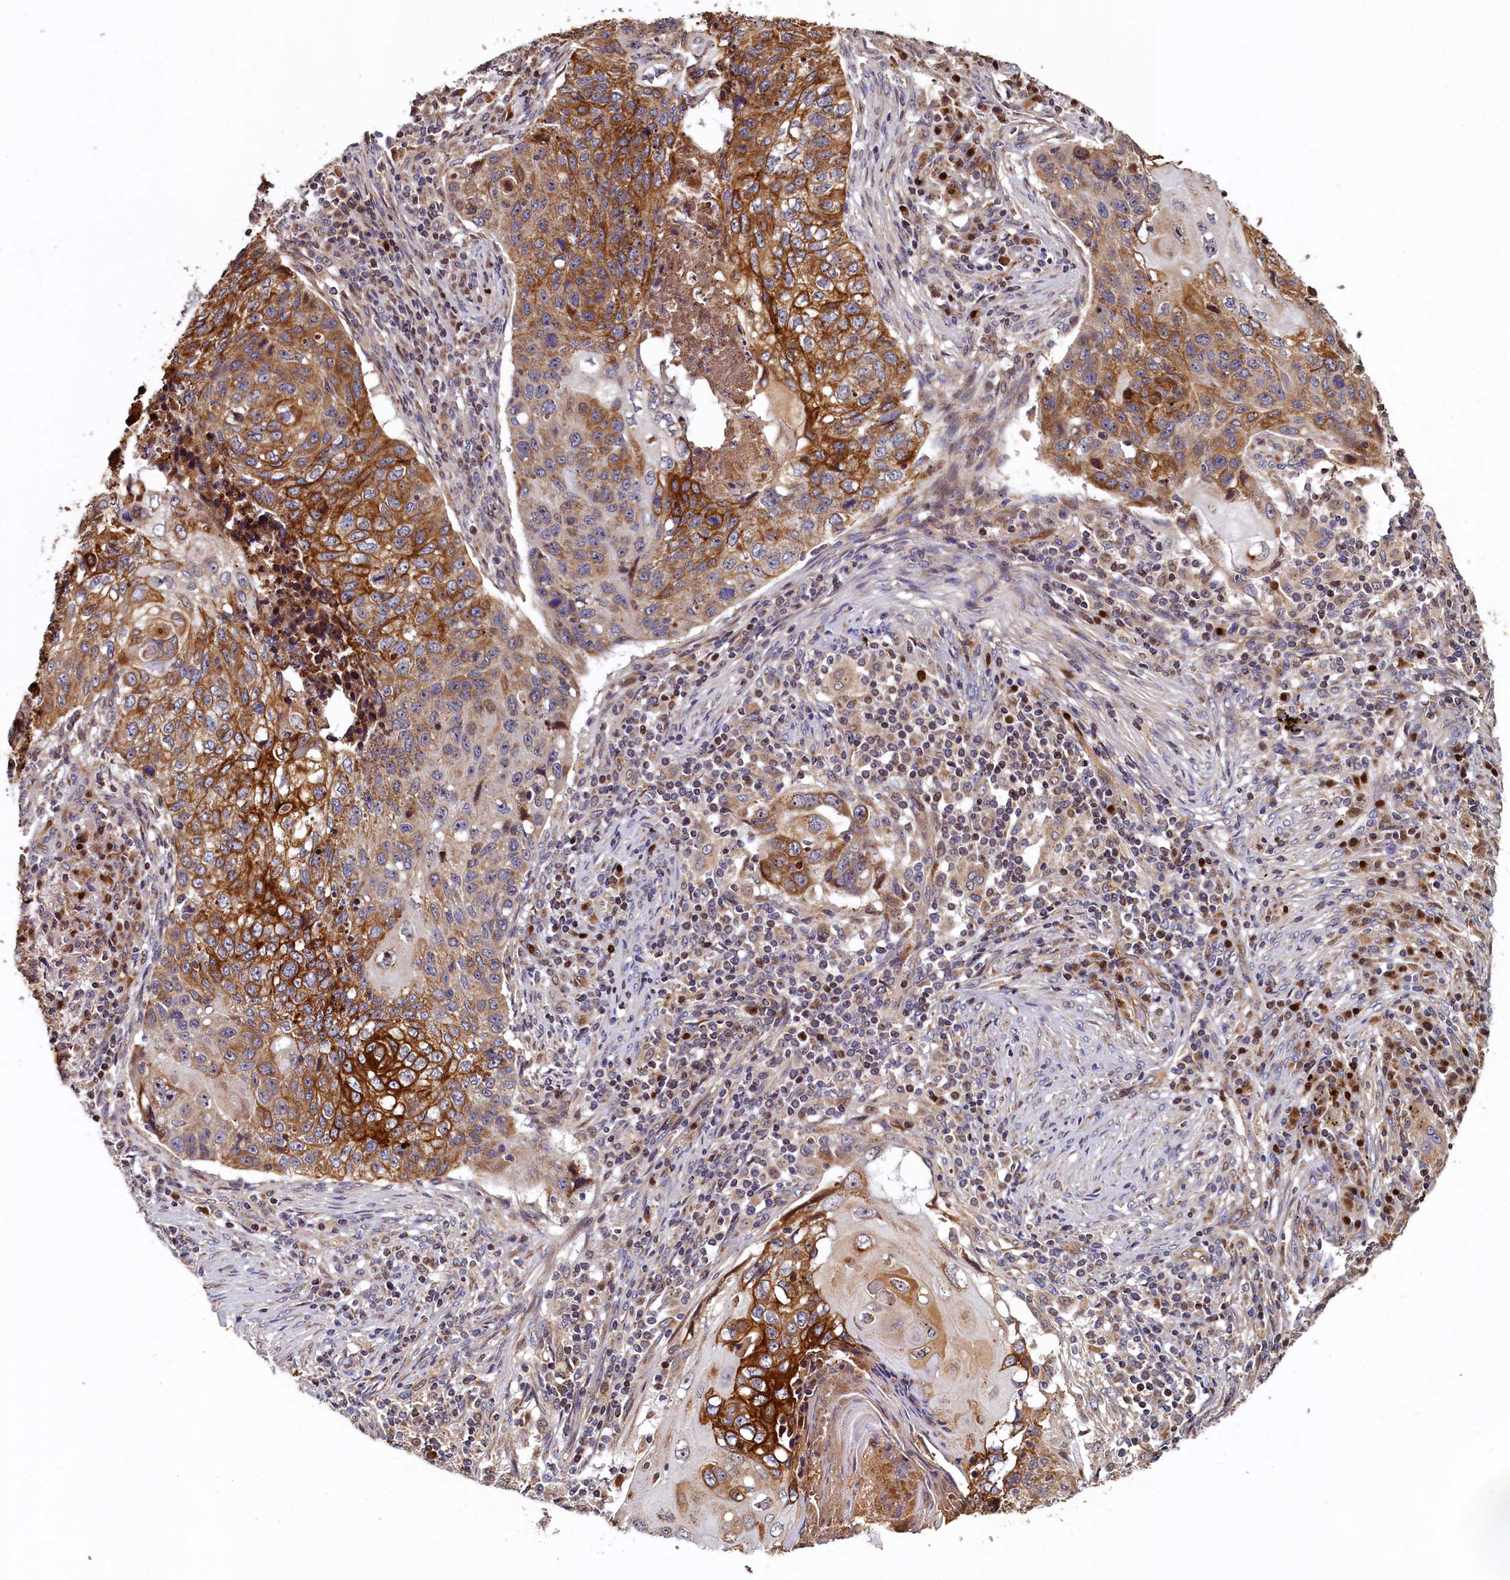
{"staining": {"intensity": "moderate", "quantity": ">75%", "location": "cytoplasmic/membranous"}, "tissue": "lung cancer", "cell_type": "Tumor cells", "image_type": "cancer", "snomed": [{"axis": "morphology", "description": "Squamous cell carcinoma, NOS"}, {"axis": "topography", "description": "Lung"}], "caption": "Immunohistochemical staining of lung cancer exhibits medium levels of moderate cytoplasmic/membranous protein expression in about >75% of tumor cells. (DAB (3,3'-diaminobenzidine) IHC, brown staining for protein, blue staining for nuclei).", "gene": "NCKAP5L", "patient": {"sex": "female", "age": 63}}